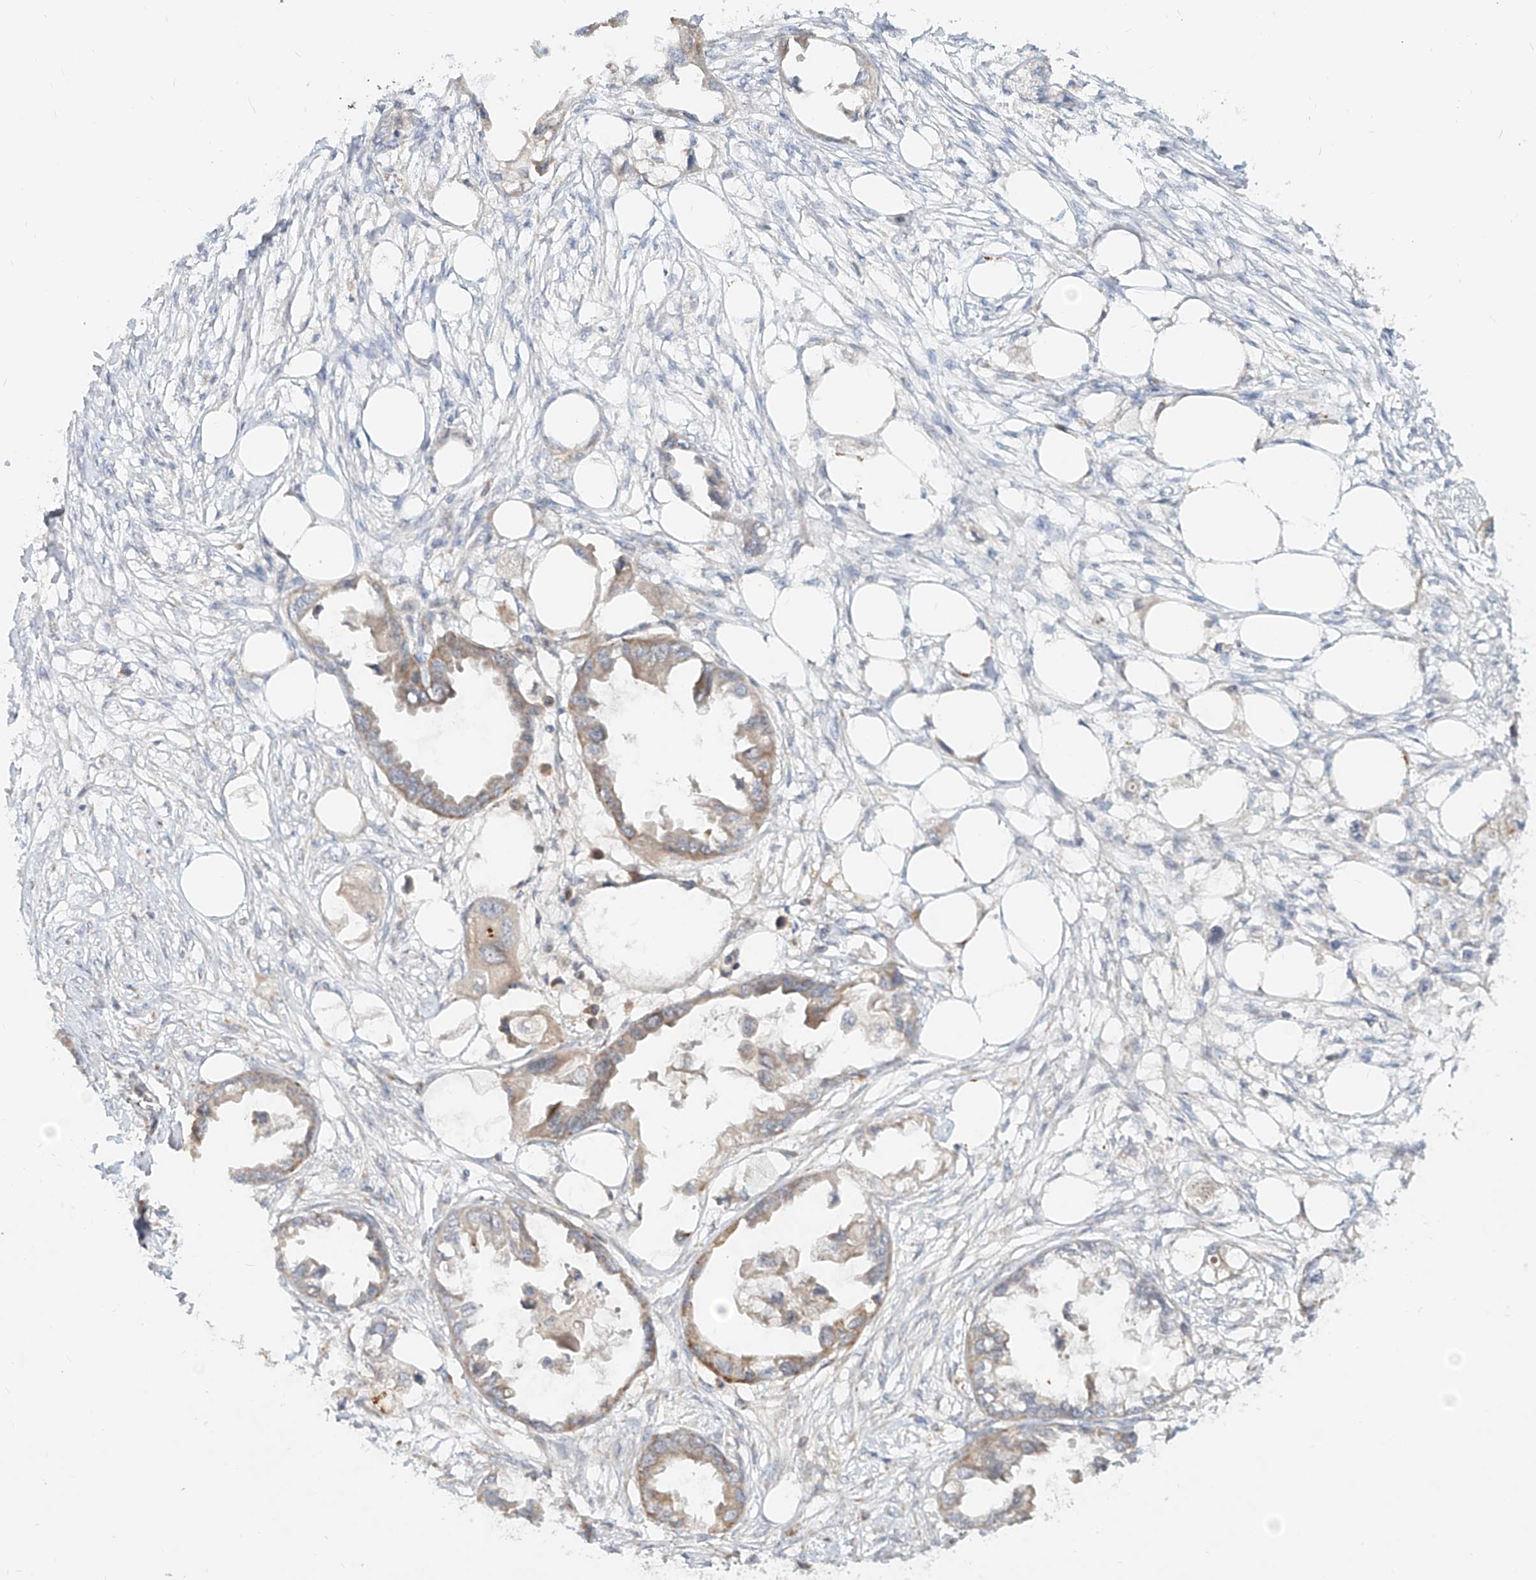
{"staining": {"intensity": "negative", "quantity": "none", "location": "none"}, "tissue": "endometrial cancer", "cell_type": "Tumor cells", "image_type": "cancer", "snomed": [{"axis": "morphology", "description": "Adenocarcinoma, NOS"}, {"axis": "morphology", "description": "Adenocarcinoma, metastatic, NOS"}, {"axis": "topography", "description": "Adipose tissue"}, {"axis": "topography", "description": "Endometrium"}], "caption": "Immunohistochemical staining of human endometrial cancer (metastatic adenocarcinoma) reveals no significant expression in tumor cells.", "gene": "FGD2", "patient": {"sex": "female", "age": 67}}